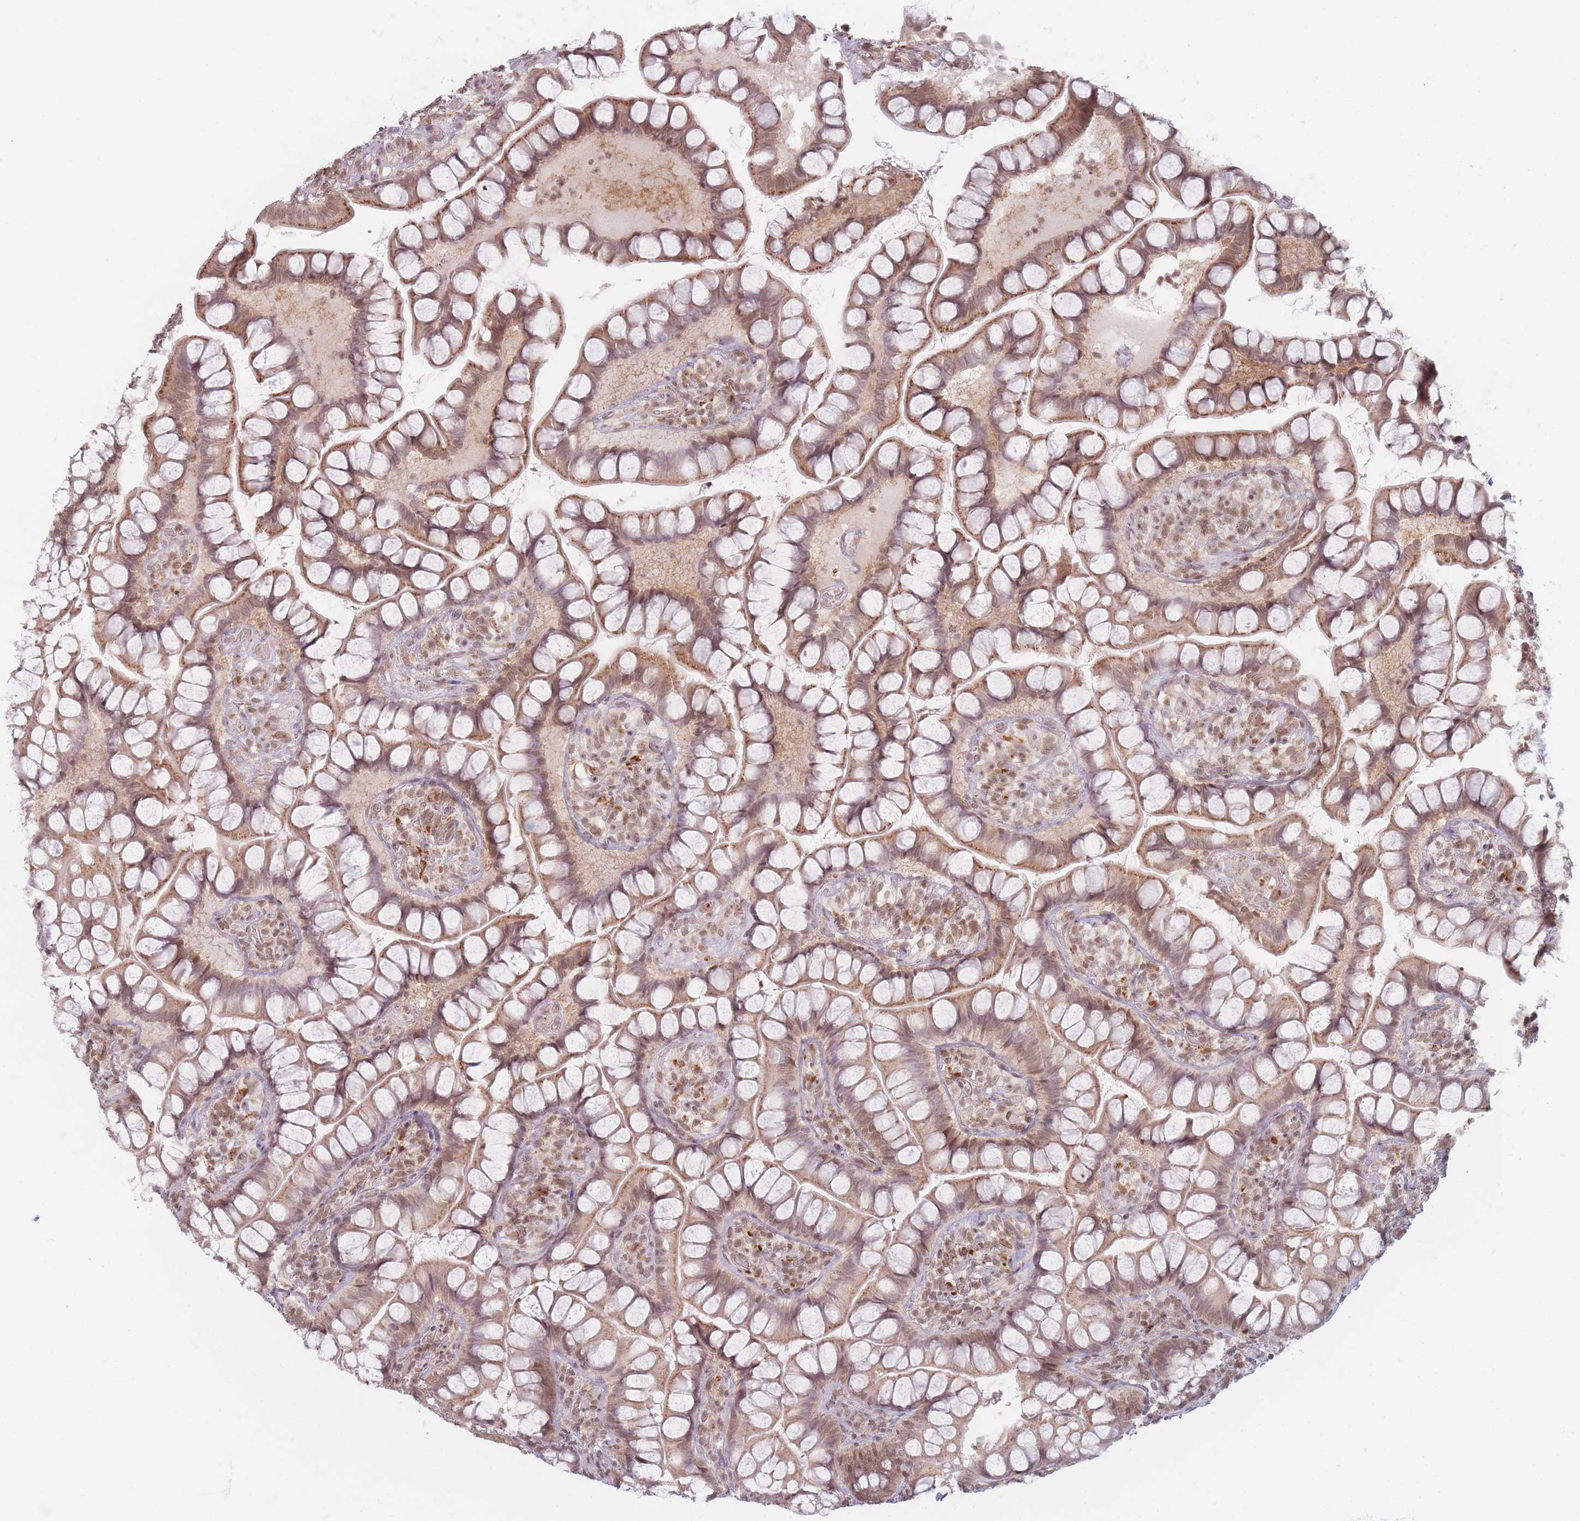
{"staining": {"intensity": "moderate", "quantity": ">75%", "location": "cytoplasmic/membranous,nuclear"}, "tissue": "small intestine", "cell_type": "Glandular cells", "image_type": "normal", "snomed": [{"axis": "morphology", "description": "Normal tissue, NOS"}, {"axis": "topography", "description": "Small intestine"}], "caption": "Glandular cells display medium levels of moderate cytoplasmic/membranous,nuclear staining in approximately >75% of cells in benign human small intestine. Immunohistochemistry (ihc) stains the protein in brown and the nuclei are stained blue.", "gene": "SPATA45", "patient": {"sex": "male", "age": 70}}